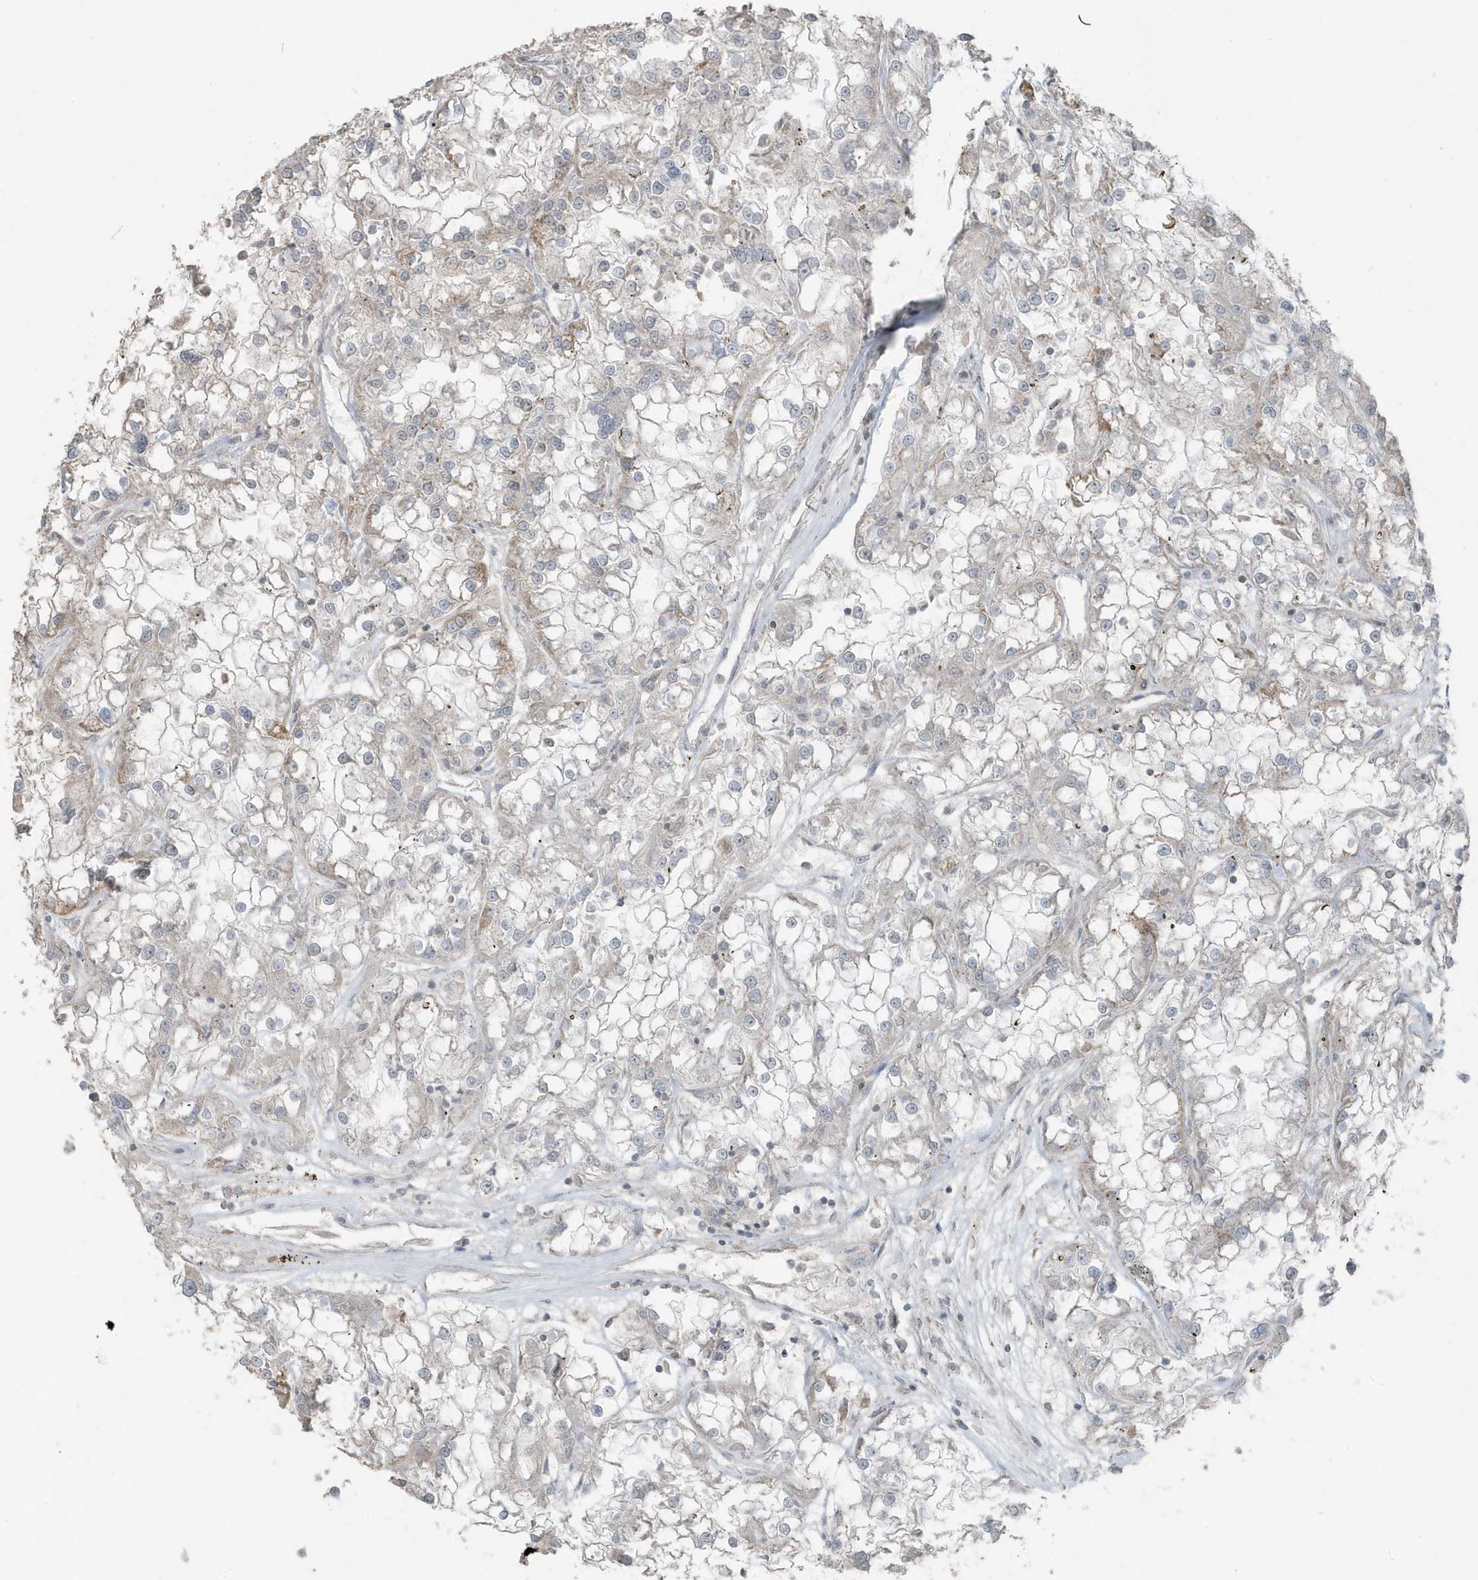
{"staining": {"intensity": "negative", "quantity": "none", "location": "none"}, "tissue": "renal cancer", "cell_type": "Tumor cells", "image_type": "cancer", "snomed": [{"axis": "morphology", "description": "Adenocarcinoma, NOS"}, {"axis": "topography", "description": "Kidney"}], "caption": "Protein analysis of renal cancer shows no significant positivity in tumor cells.", "gene": "ACTC1", "patient": {"sex": "female", "age": 52}}